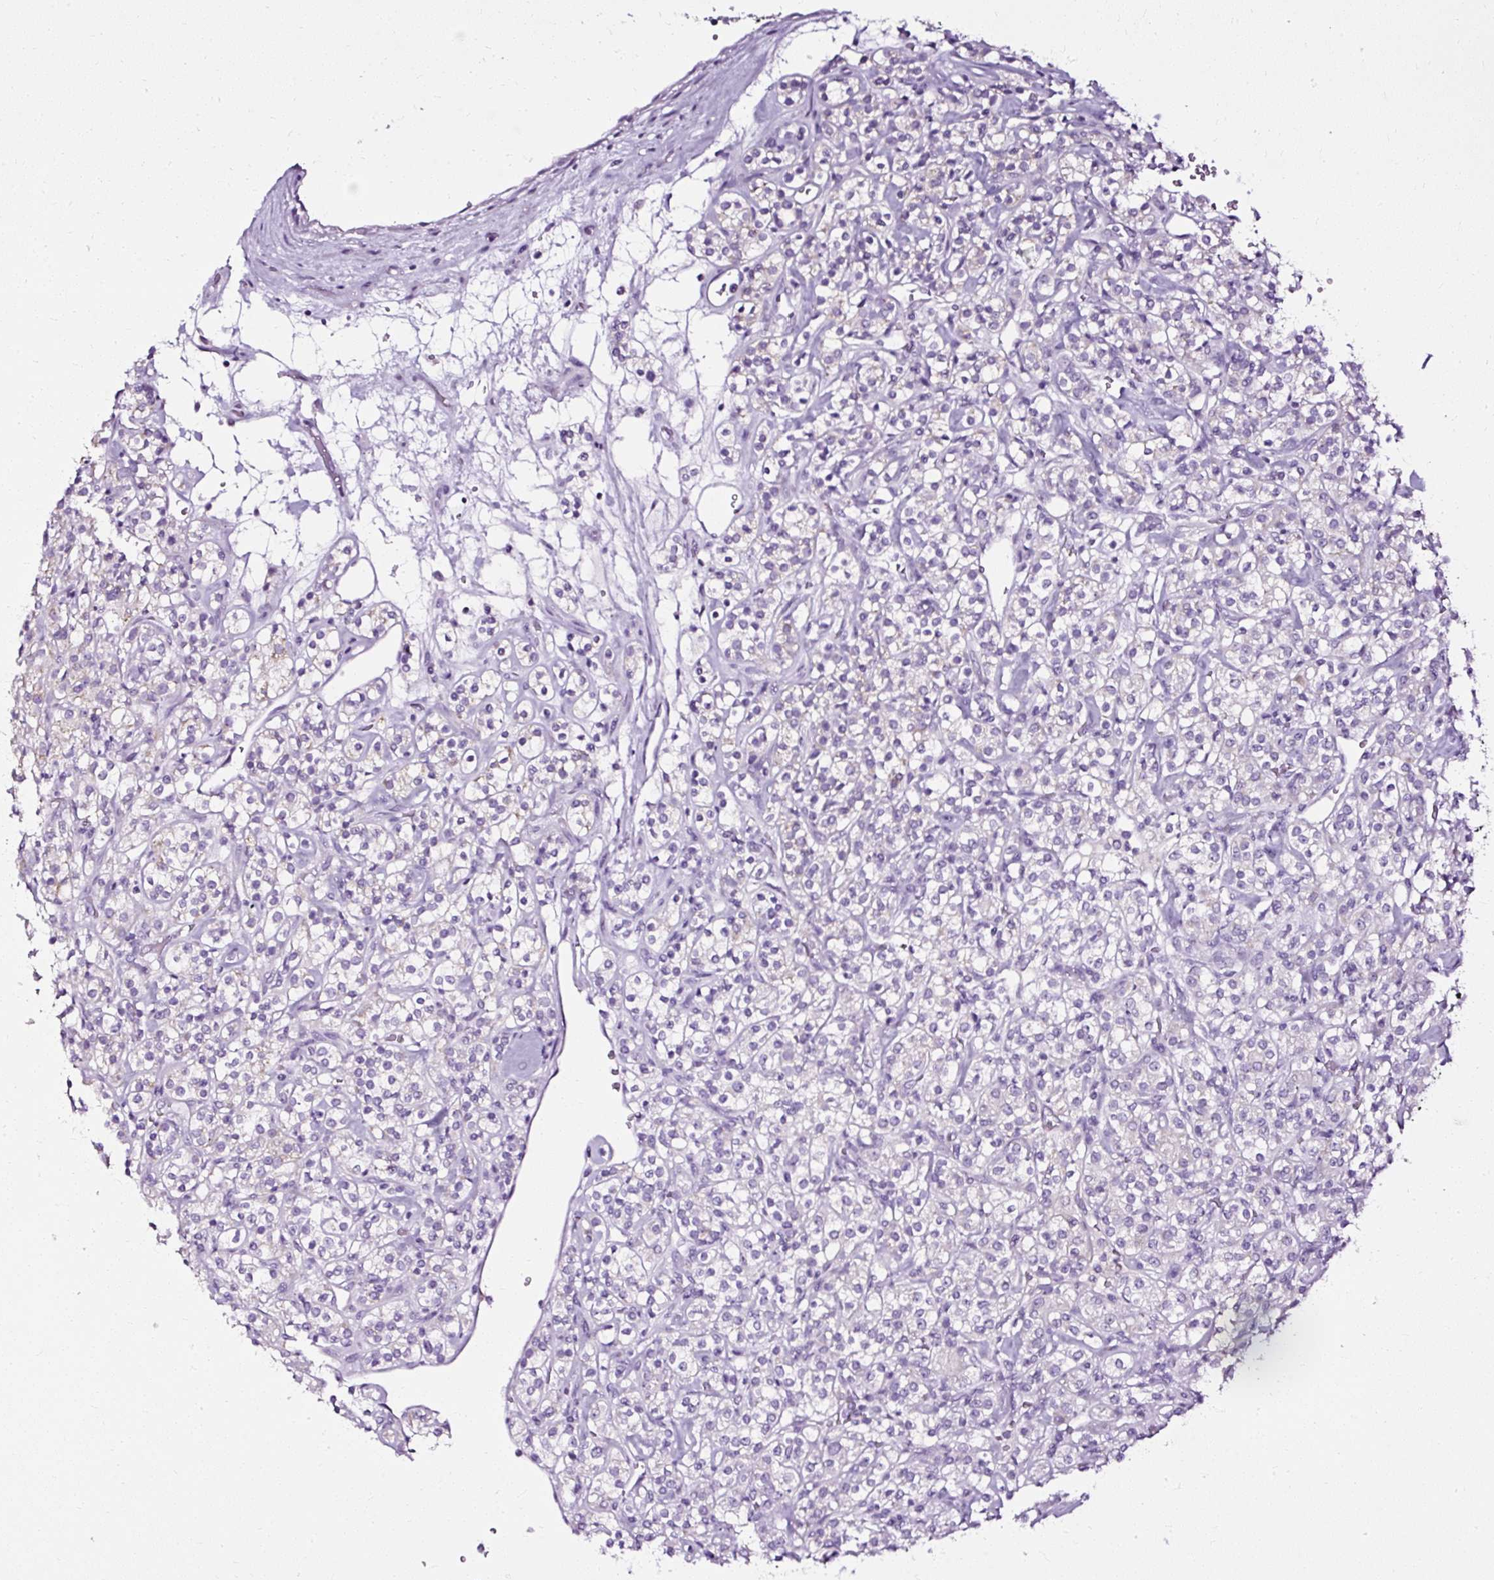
{"staining": {"intensity": "negative", "quantity": "none", "location": "none"}, "tissue": "renal cancer", "cell_type": "Tumor cells", "image_type": "cancer", "snomed": [{"axis": "morphology", "description": "Adenocarcinoma, NOS"}, {"axis": "topography", "description": "Kidney"}], "caption": "High power microscopy micrograph of an immunohistochemistry micrograph of adenocarcinoma (renal), revealing no significant expression in tumor cells. (DAB IHC with hematoxylin counter stain).", "gene": "ATP2A1", "patient": {"sex": "male", "age": 77}}